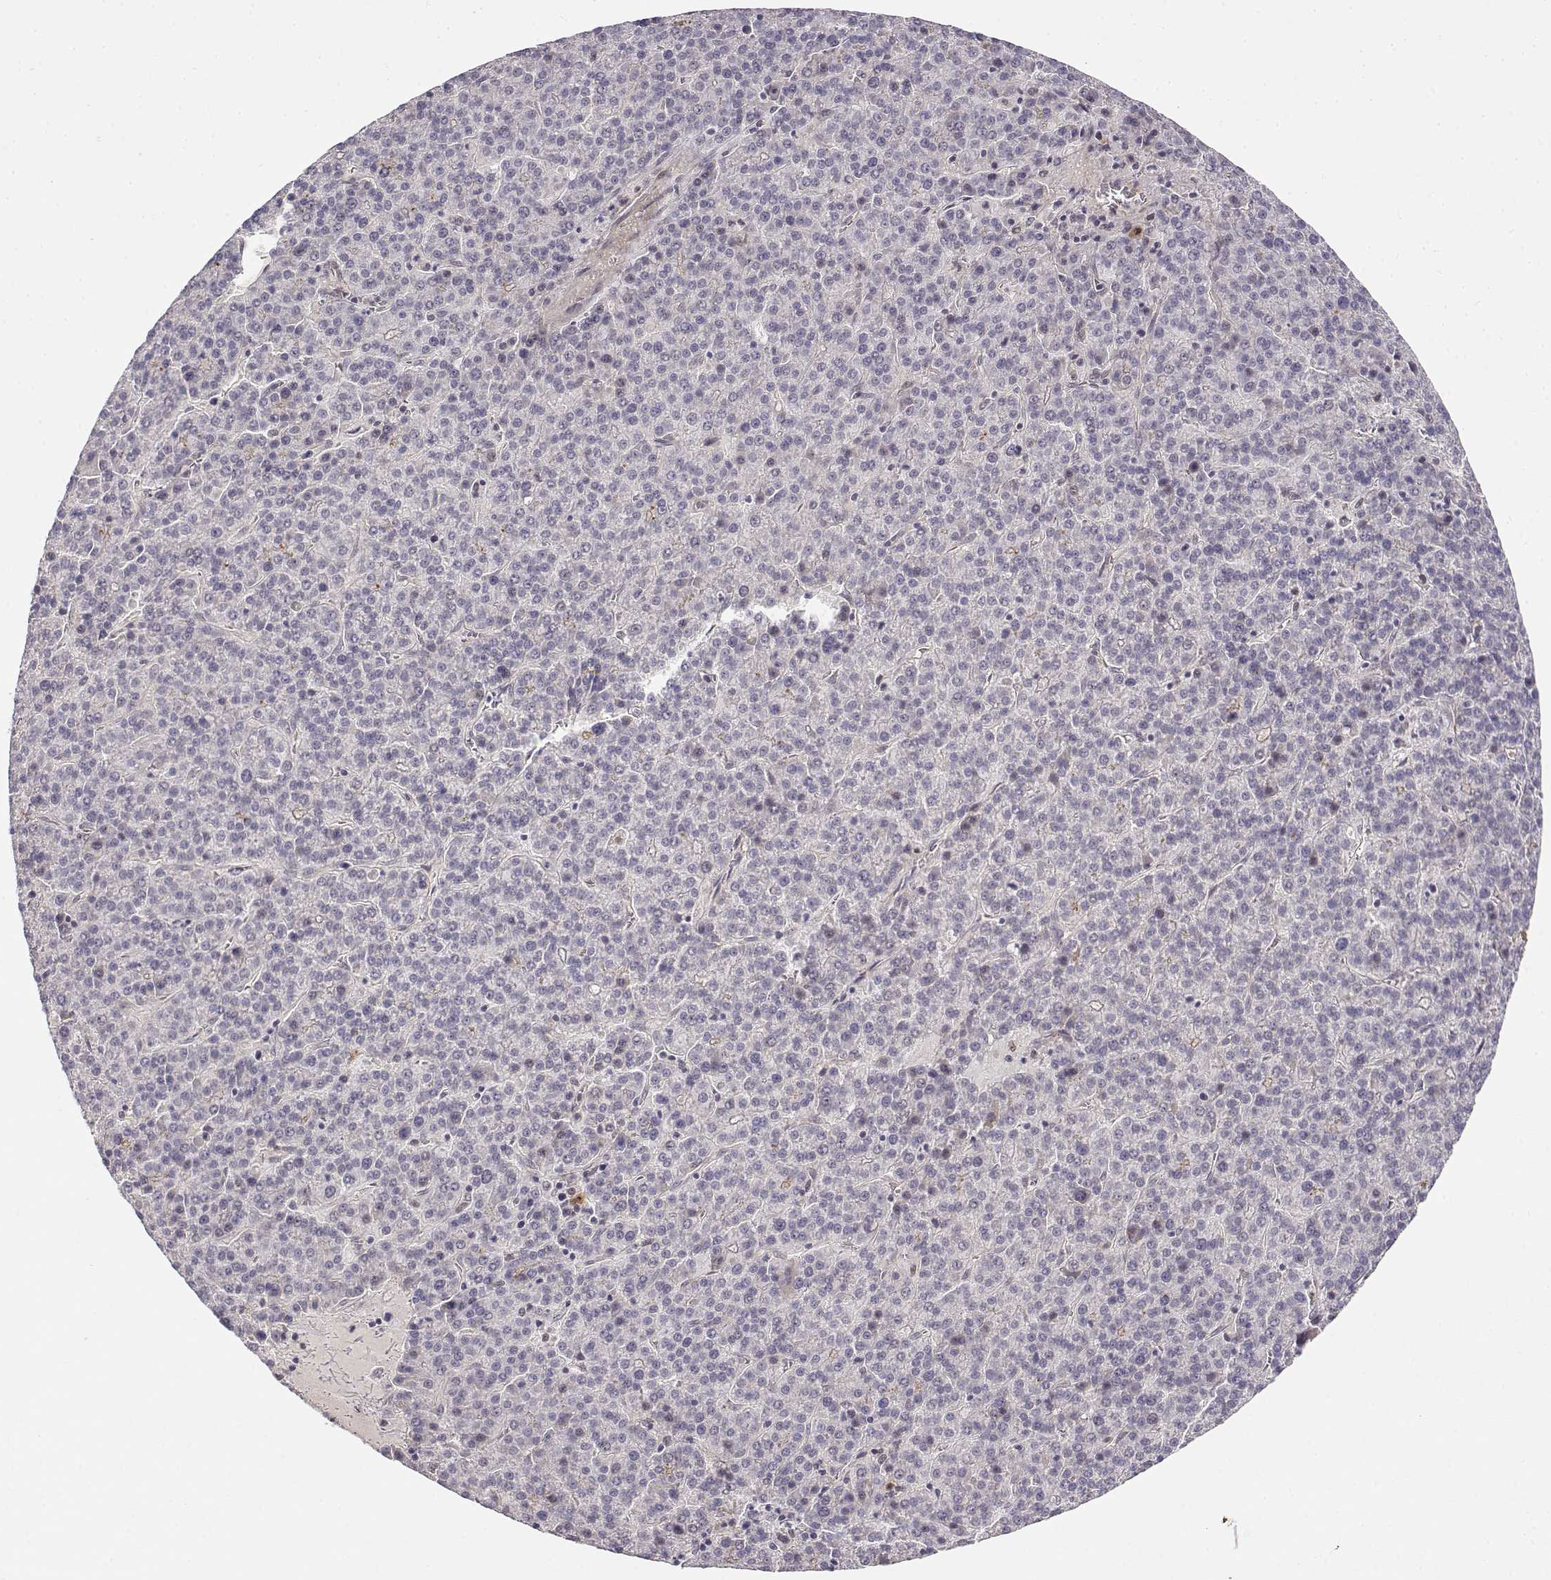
{"staining": {"intensity": "negative", "quantity": "none", "location": "none"}, "tissue": "liver cancer", "cell_type": "Tumor cells", "image_type": "cancer", "snomed": [{"axis": "morphology", "description": "Carcinoma, Hepatocellular, NOS"}, {"axis": "topography", "description": "Liver"}], "caption": "Tumor cells are negative for protein expression in human hepatocellular carcinoma (liver).", "gene": "EAF2", "patient": {"sex": "female", "age": 58}}